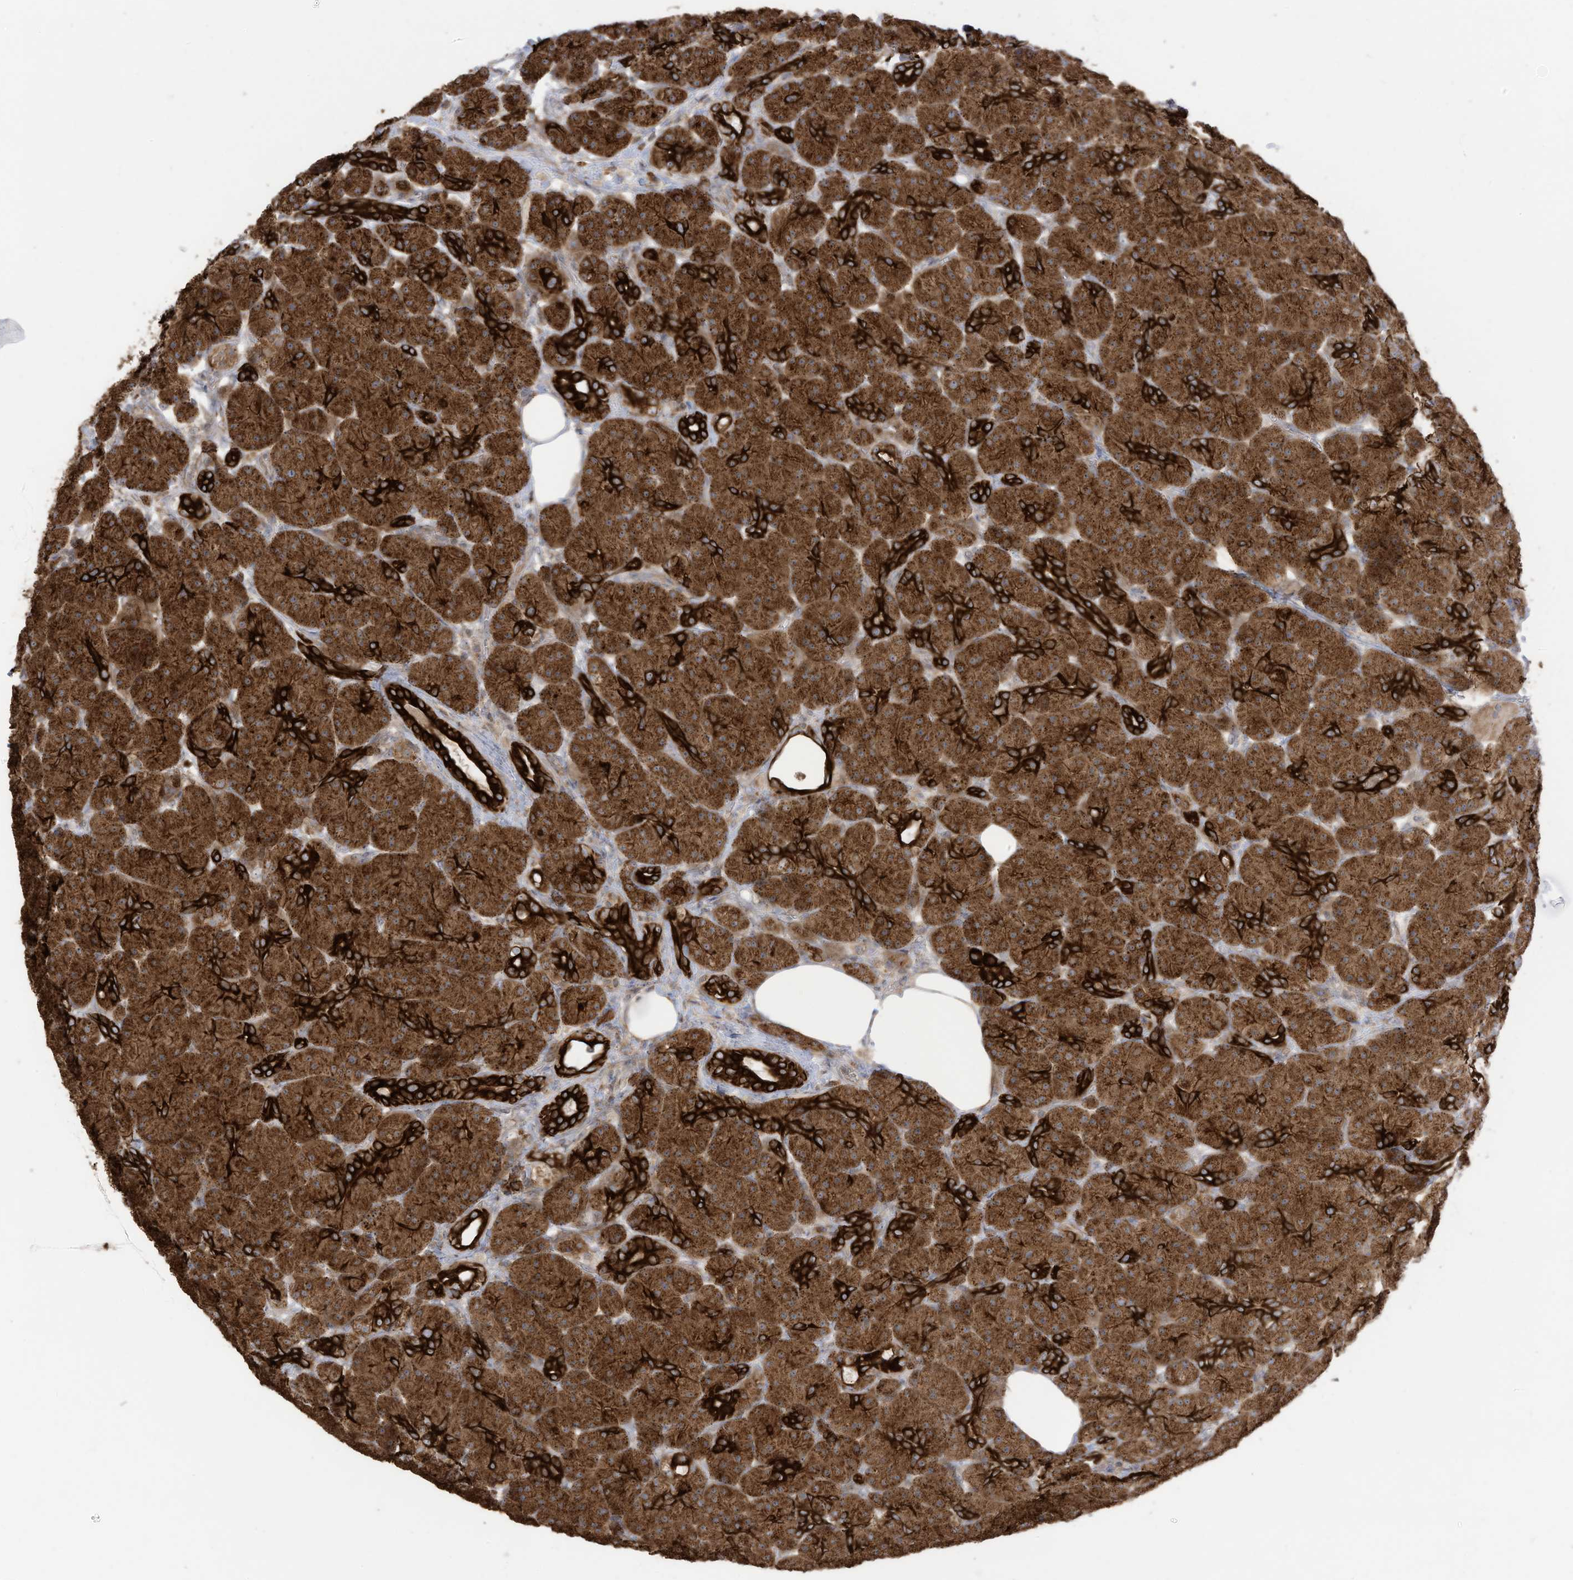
{"staining": {"intensity": "strong", "quantity": ">75%", "location": "cytoplasmic/membranous"}, "tissue": "pancreas", "cell_type": "Exocrine glandular cells", "image_type": "normal", "snomed": [{"axis": "morphology", "description": "Normal tissue, NOS"}, {"axis": "topography", "description": "Pancreas"}], "caption": "Protein expression by immunohistochemistry (IHC) demonstrates strong cytoplasmic/membranous staining in about >75% of exocrine glandular cells in benign pancreas. (brown staining indicates protein expression, while blue staining denotes nuclei).", "gene": "CGAS", "patient": {"sex": "male", "age": 63}}